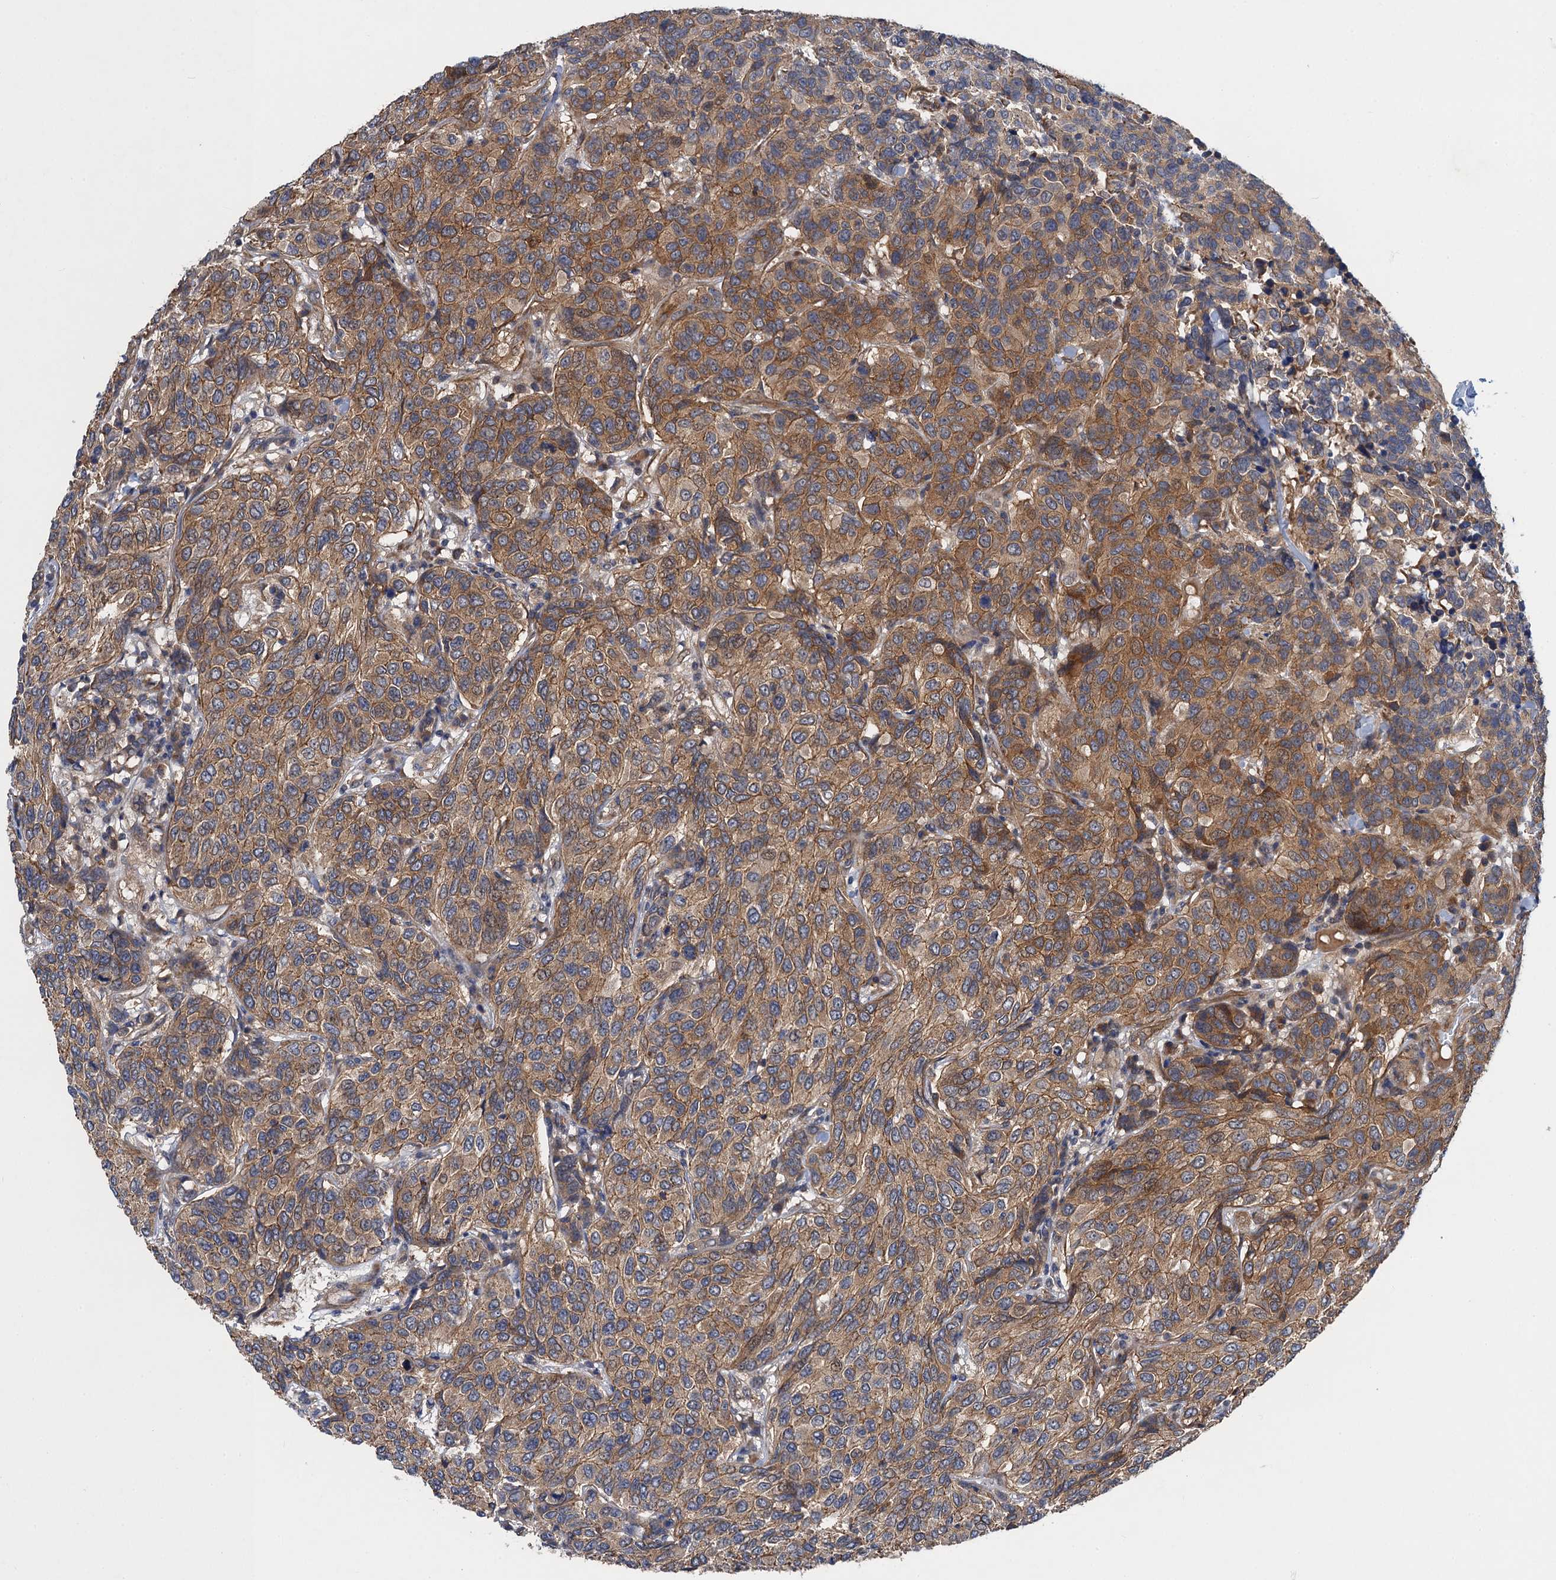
{"staining": {"intensity": "moderate", "quantity": ">75%", "location": "cytoplasmic/membranous"}, "tissue": "breast cancer", "cell_type": "Tumor cells", "image_type": "cancer", "snomed": [{"axis": "morphology", "description": "Duct carcinoma"}, {"axis": "topography", "description": "Breast"}], "caption": "Breast invasive ductal carcinoma was stained to show a protein in brown. There is medium levels of moderate cytoplasmic/membranous positivity in about >75% of tumor cells.", "gene": "PJA2", "patient": {"sex": "female", "age": 55}}